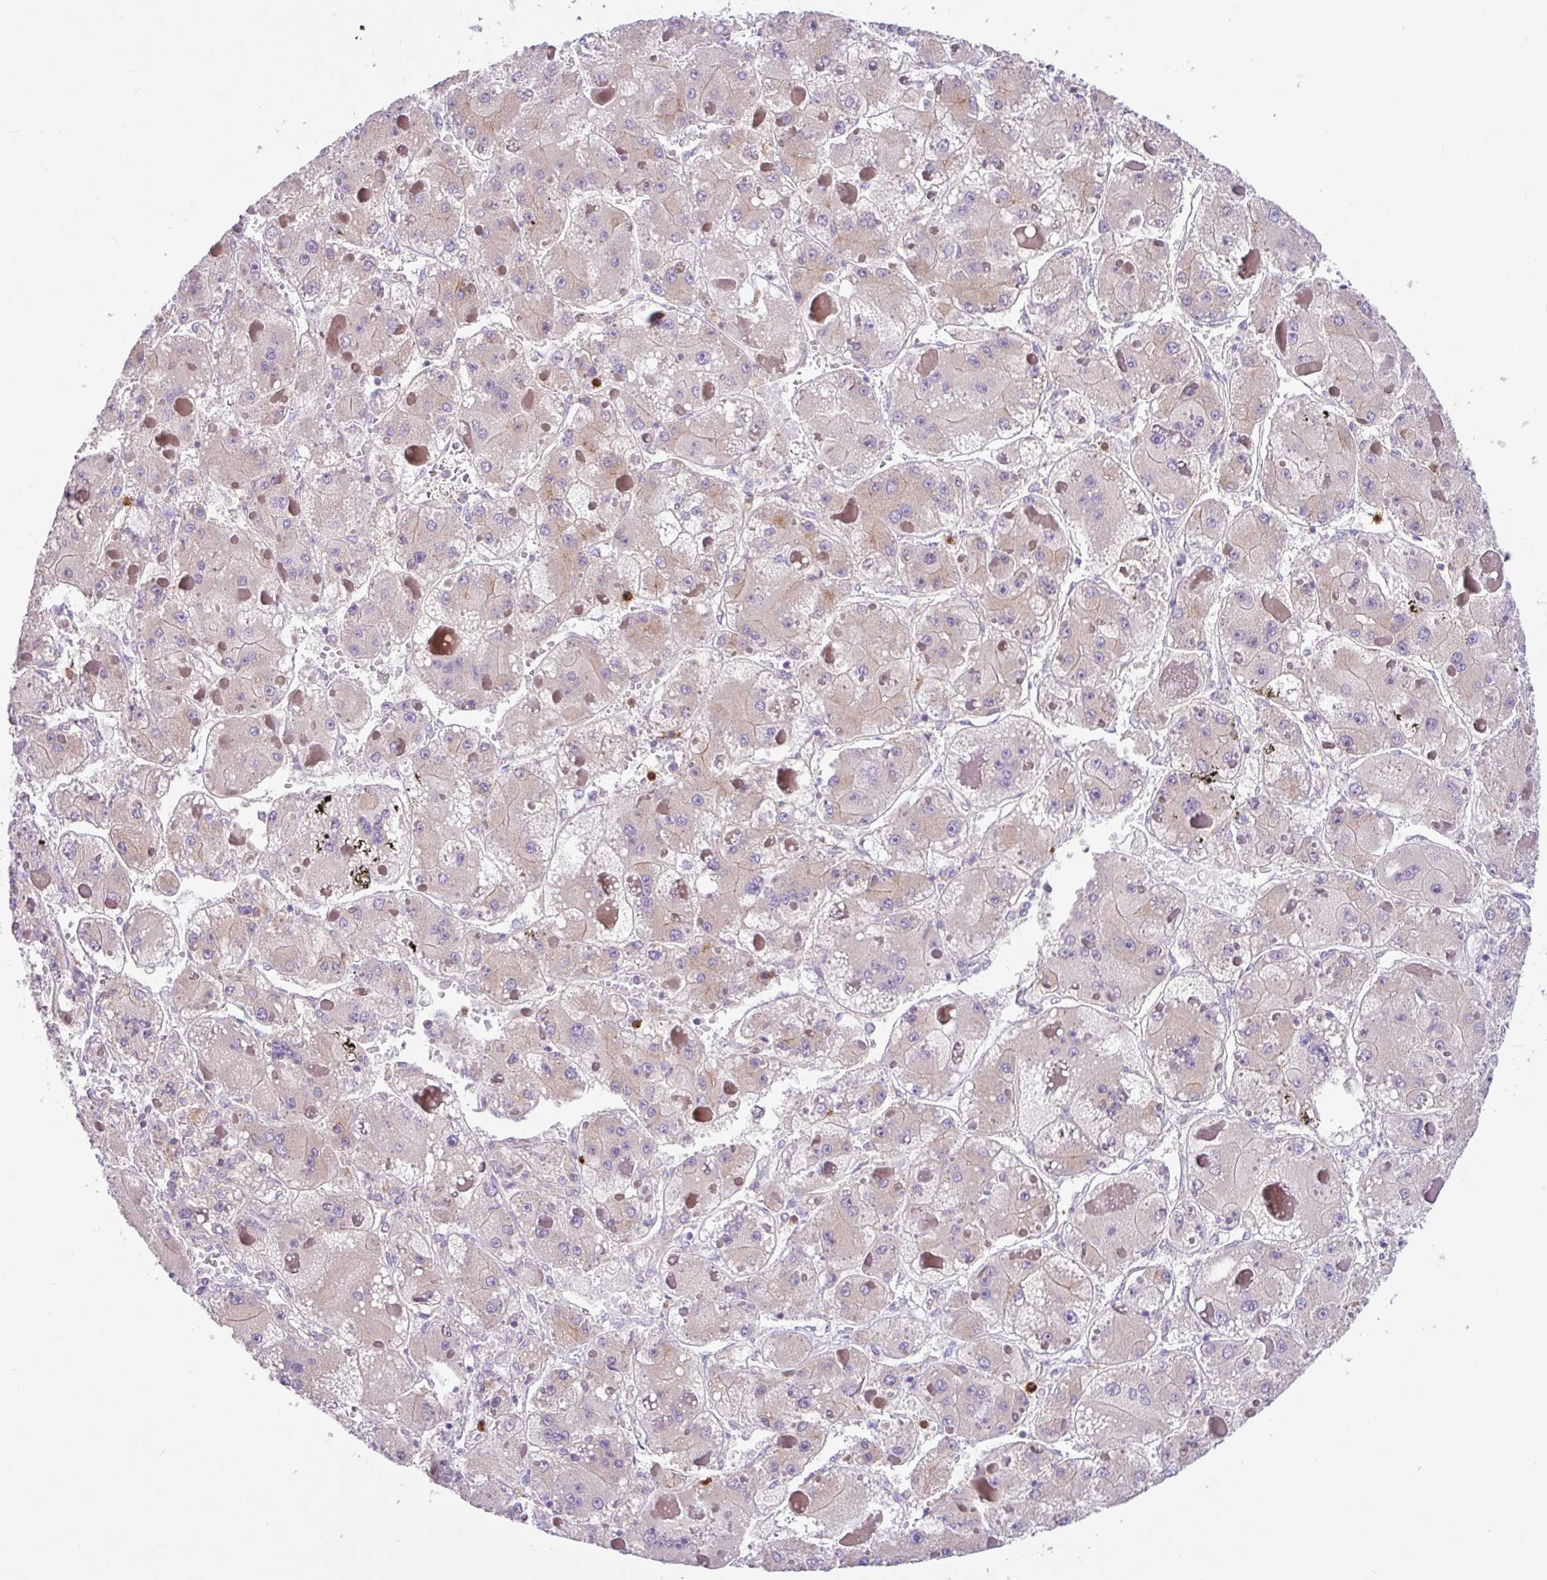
{"staining": {"intensity": "weak", "quantity": "25%-75%", "location": "cytoplasmic/membranous"}, "tissue": "liver cancer", "cell_type": "Tumor cells", "image_type": "cancer", "snomed": [{"axis": "morphology", "description": "Carcinoma, Hepatocellular, NOS"}, {"axis": "topography", "description": "Liver"}], "caption": "This is a photomicrograph of immunohistochemistry staining of liver cancer, which shows weak staining in the cytoplasmic/membranous of tumor cells.", "gene": "CRISP3", "patient": {"sex": "female", "age": 73}}